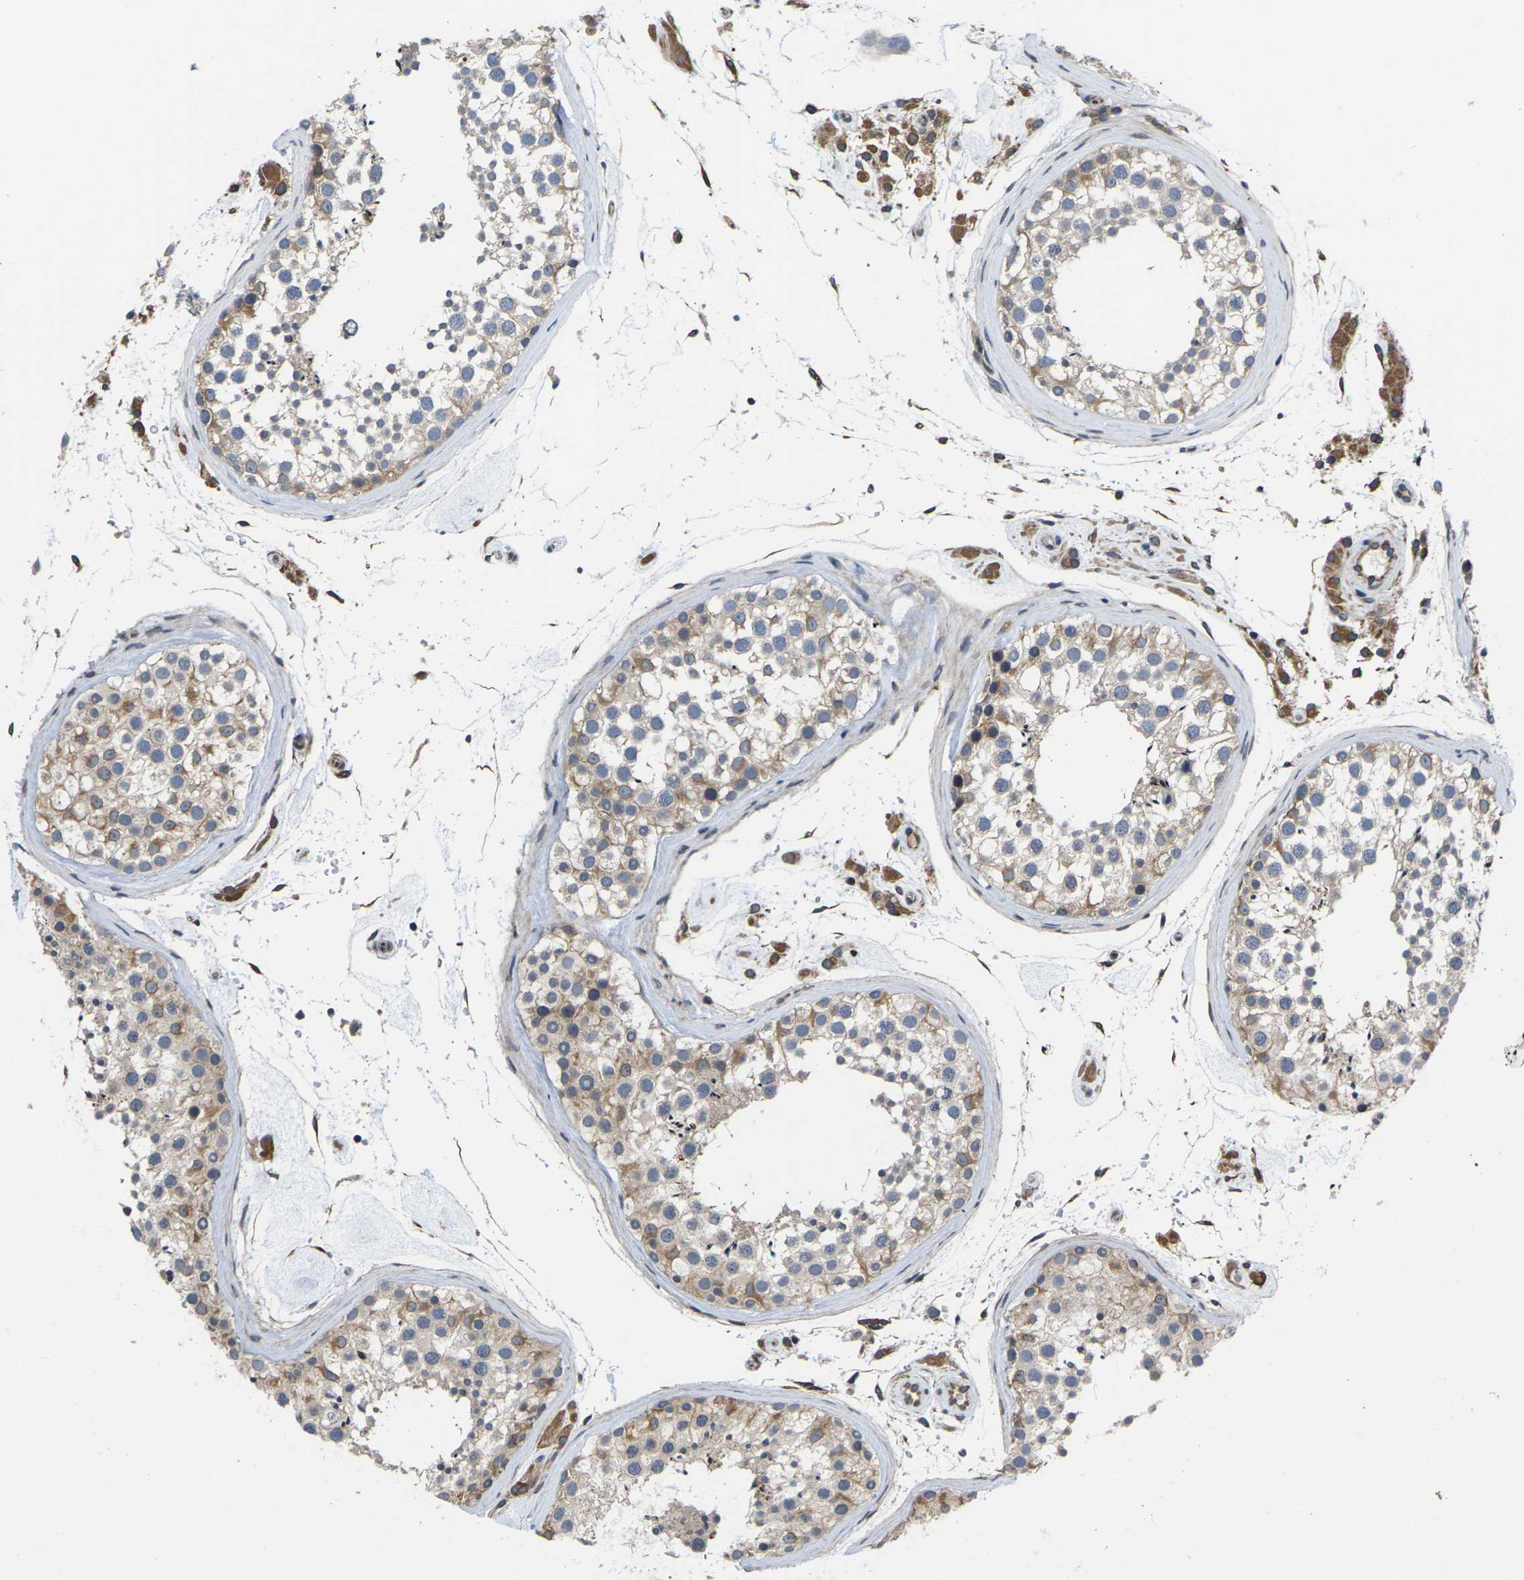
{"staining": {"intensity": "moderate", "quantity": ">75%", "location": "cytoplasmic/membranous"}, "tissue": "testis", "cell_type": "Cells in seminiferous ducts", "image_type": "normal", "snomed": [{"axis": "morphology", "description": "Normal tissue, NOS"}, {"axis": "topography", "description": "Testis"}], "caption": "A histopathology image showing moderate cytoplasmic/membranous positivity in approximately >75% of cells in seminiferous ducts in unremarkable testis, as visualized by brown immunohistochemical staining.", "gene": "DKK2", "patient": {"sex": "male", "age": 46}}